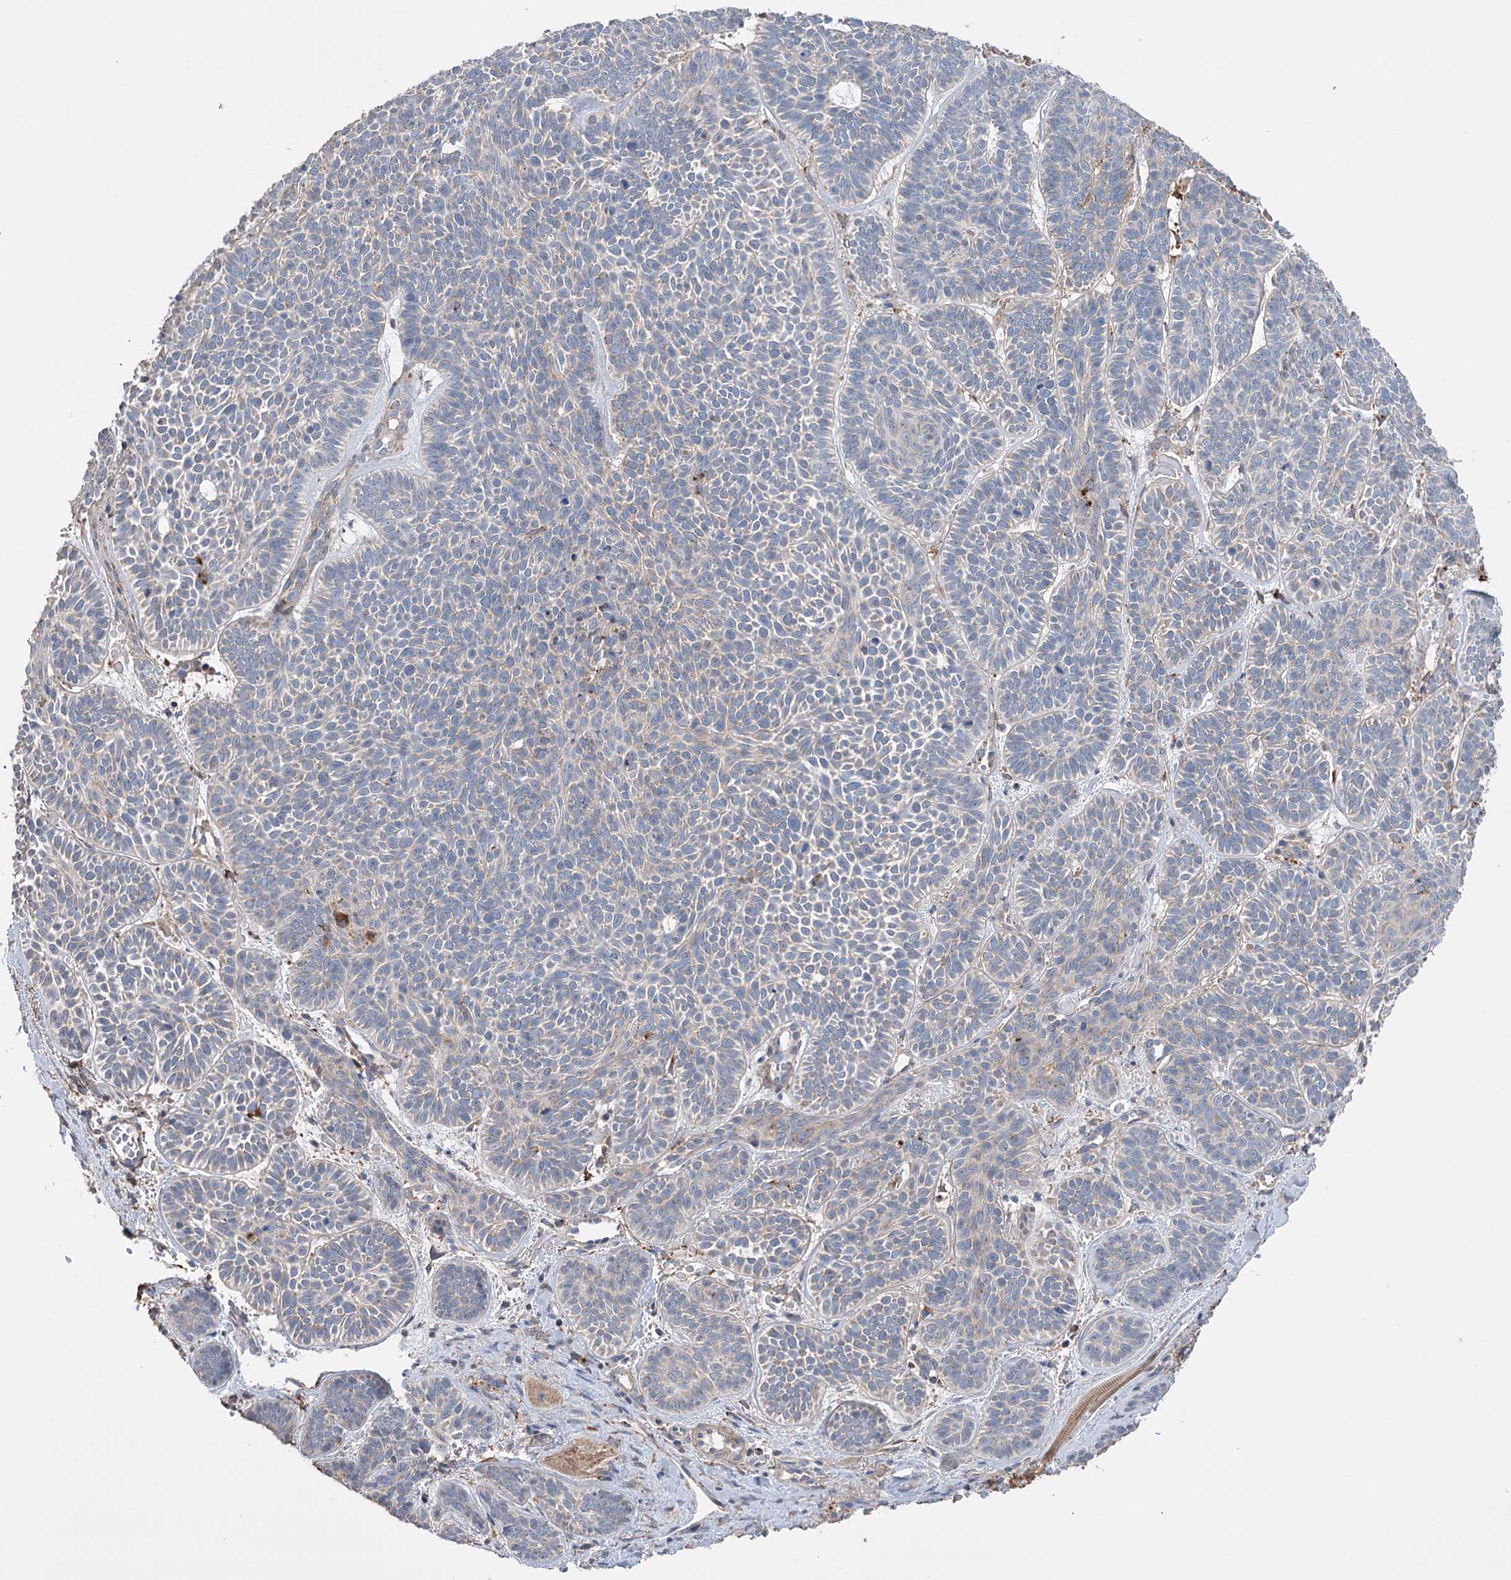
{"staining": {"intensity": "weak", "quantity": "<25%", "location": "cytoplasmic/membranous"}, "tissue": "skin cancer", "cell_type": "Tumor cells", "image_type": "cancer", "snomed": [{"axis": "morphology", "description": "Basal cell carcinoma"}, {"axis": "topography", "description": "Skin"}], "caption": "An immunohistochemistry (IHC) histopathology image of skin basal cell carcinoma is shown. There is no staining in tumor cells of skin basal cell carcinoma. (DAB (3,3'-diaminobenzidine) immunohistochemistry visualized using brightfield microscopy, high magnification).", "gene": "TRIM71", "patient": {"sex": "male", "age": 85}}